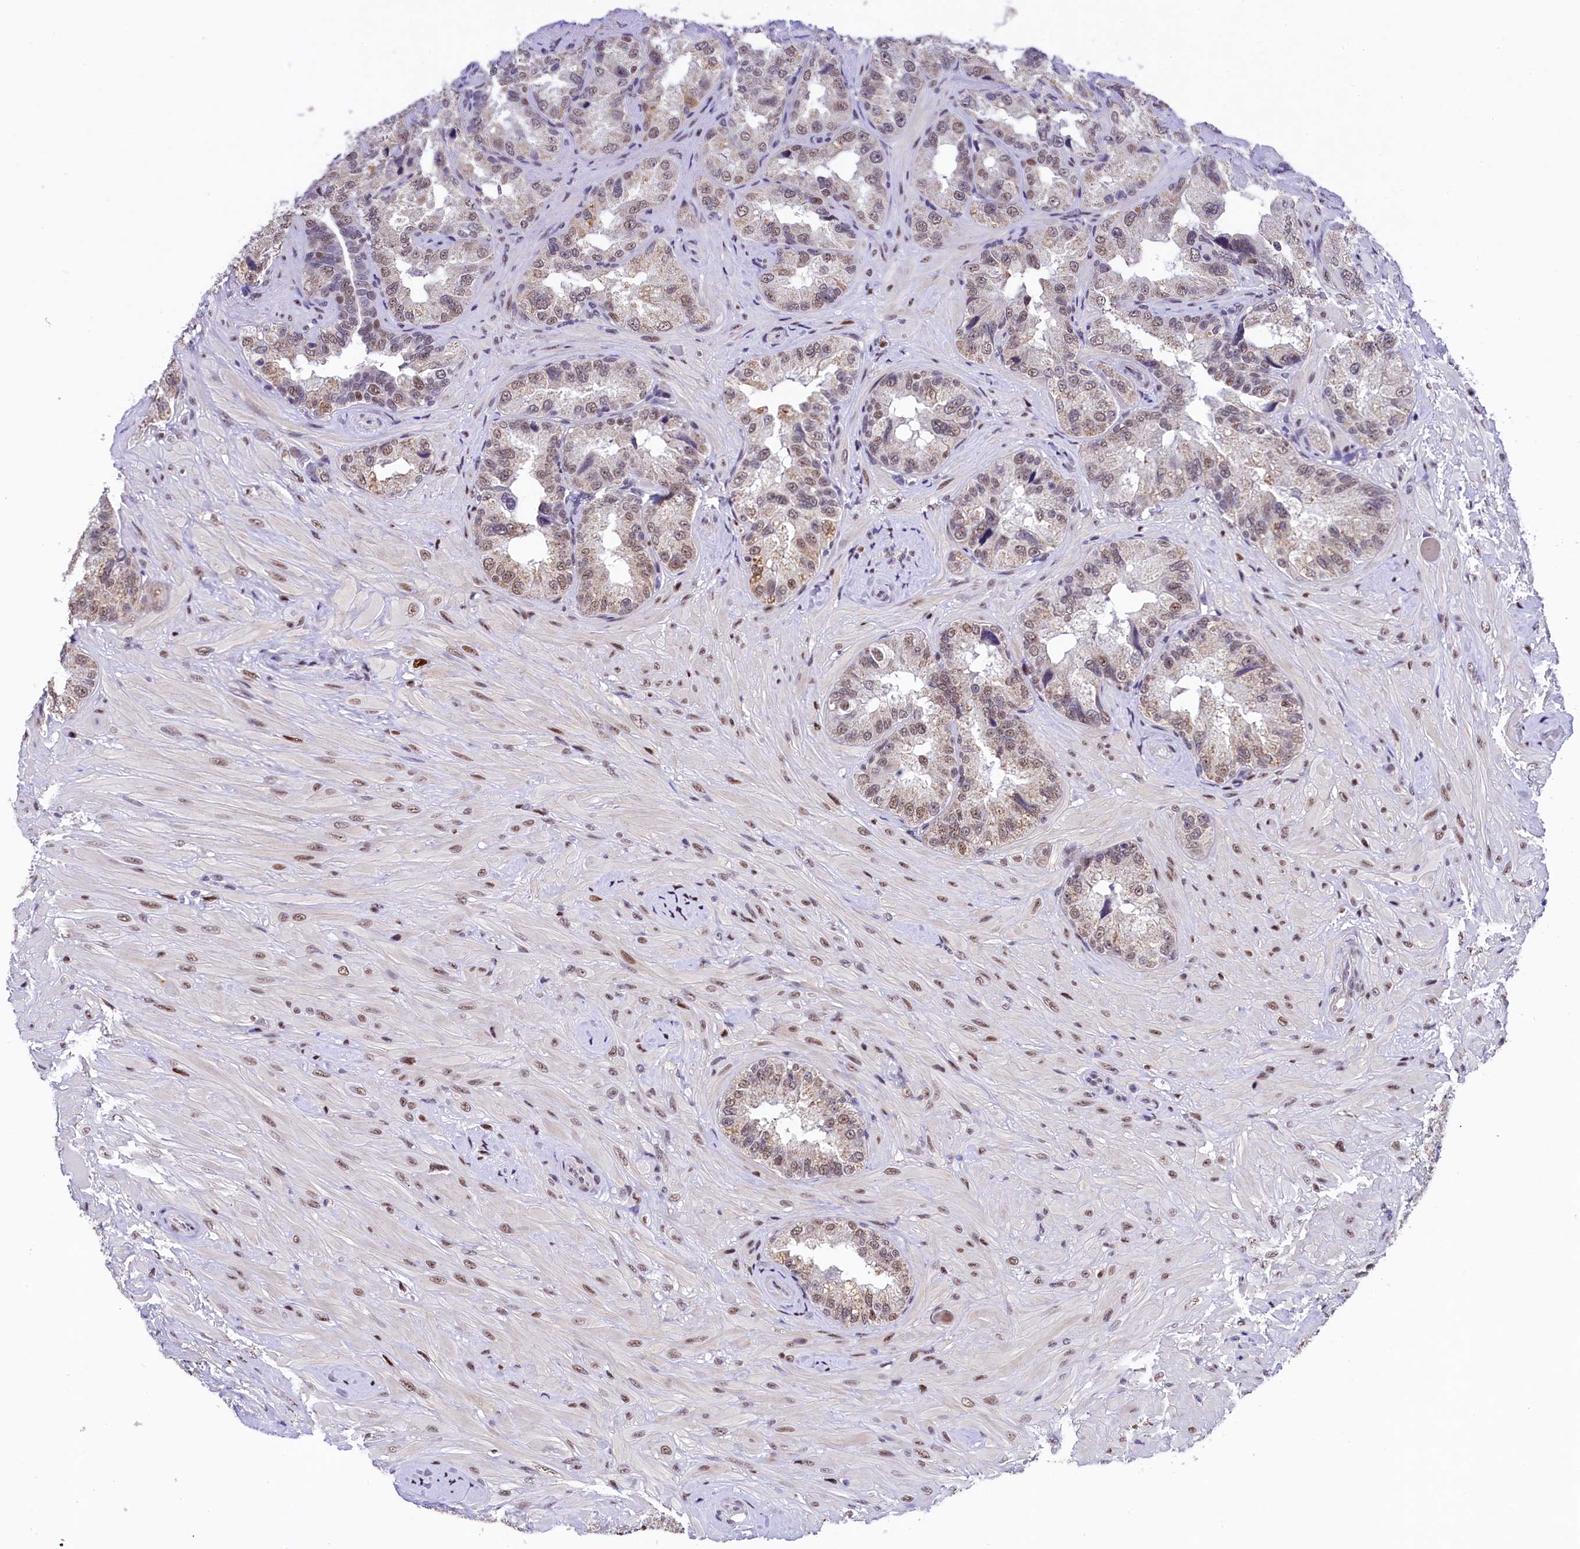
{"staining": {"intensity": "weak", "quantity": "25%-75%", "location": "cytoplasmic/membranous,nuclear"}, "tissue": "seminal vesicle", "cell_type": "Glandular cells", "image_type": "normal", "snomed": [{"axis": "morphology", "description": "Normal tissue, NOS"}, {"axis": "topography", "description": "Seminal veicle"}, {"axis": "topography", "description": "Peripheral nerve tissue"}], "caption": "This is an image of IHC staining of normal seminal vesicle, which shows weak staining in the cytoplasmic/membranous,nuclear of glandular cells.", "gene": "HECTD4", "patient": {"sex": "male", "age": 67}}